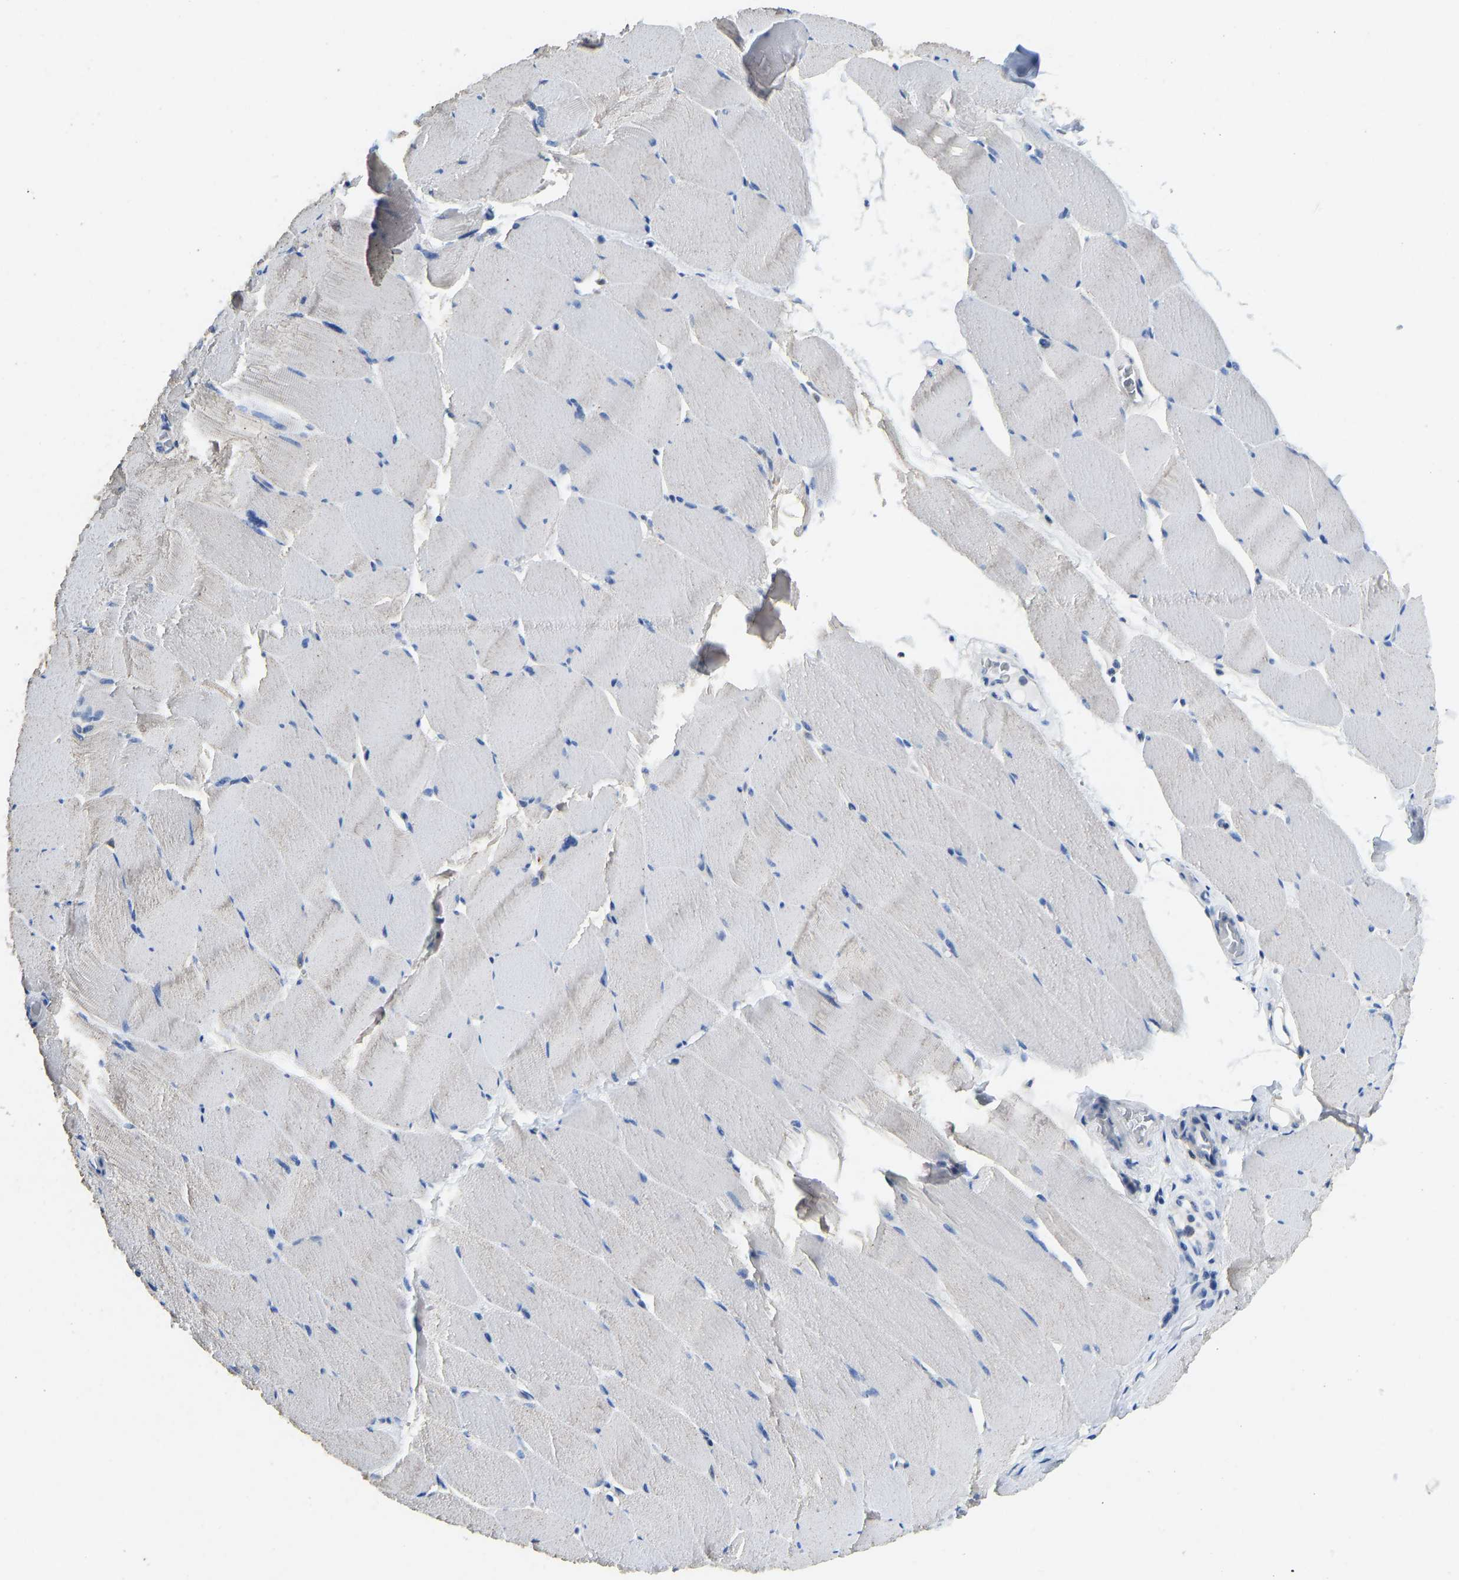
{"staining": {"intensity": "negative", "quantity": "none", "location": "none"}, "tissue": "skeletal muscle", "cell_type": "Myocytes", "image_type": "normal", "snomed": [{"axis": "morphology", "description": "Normal tissue, NOS"}, {"axis": "topography", "description": "Skeletal muscle"}], "caption": "Skeletal muscle was stained to show a protein in brown. There is no significant expression in myocytes. (Immunohistochemistry, brightfield microscopy, high magnification).", "gene": "NDRG3", "patient": {"sex": "male", "age": 62}}